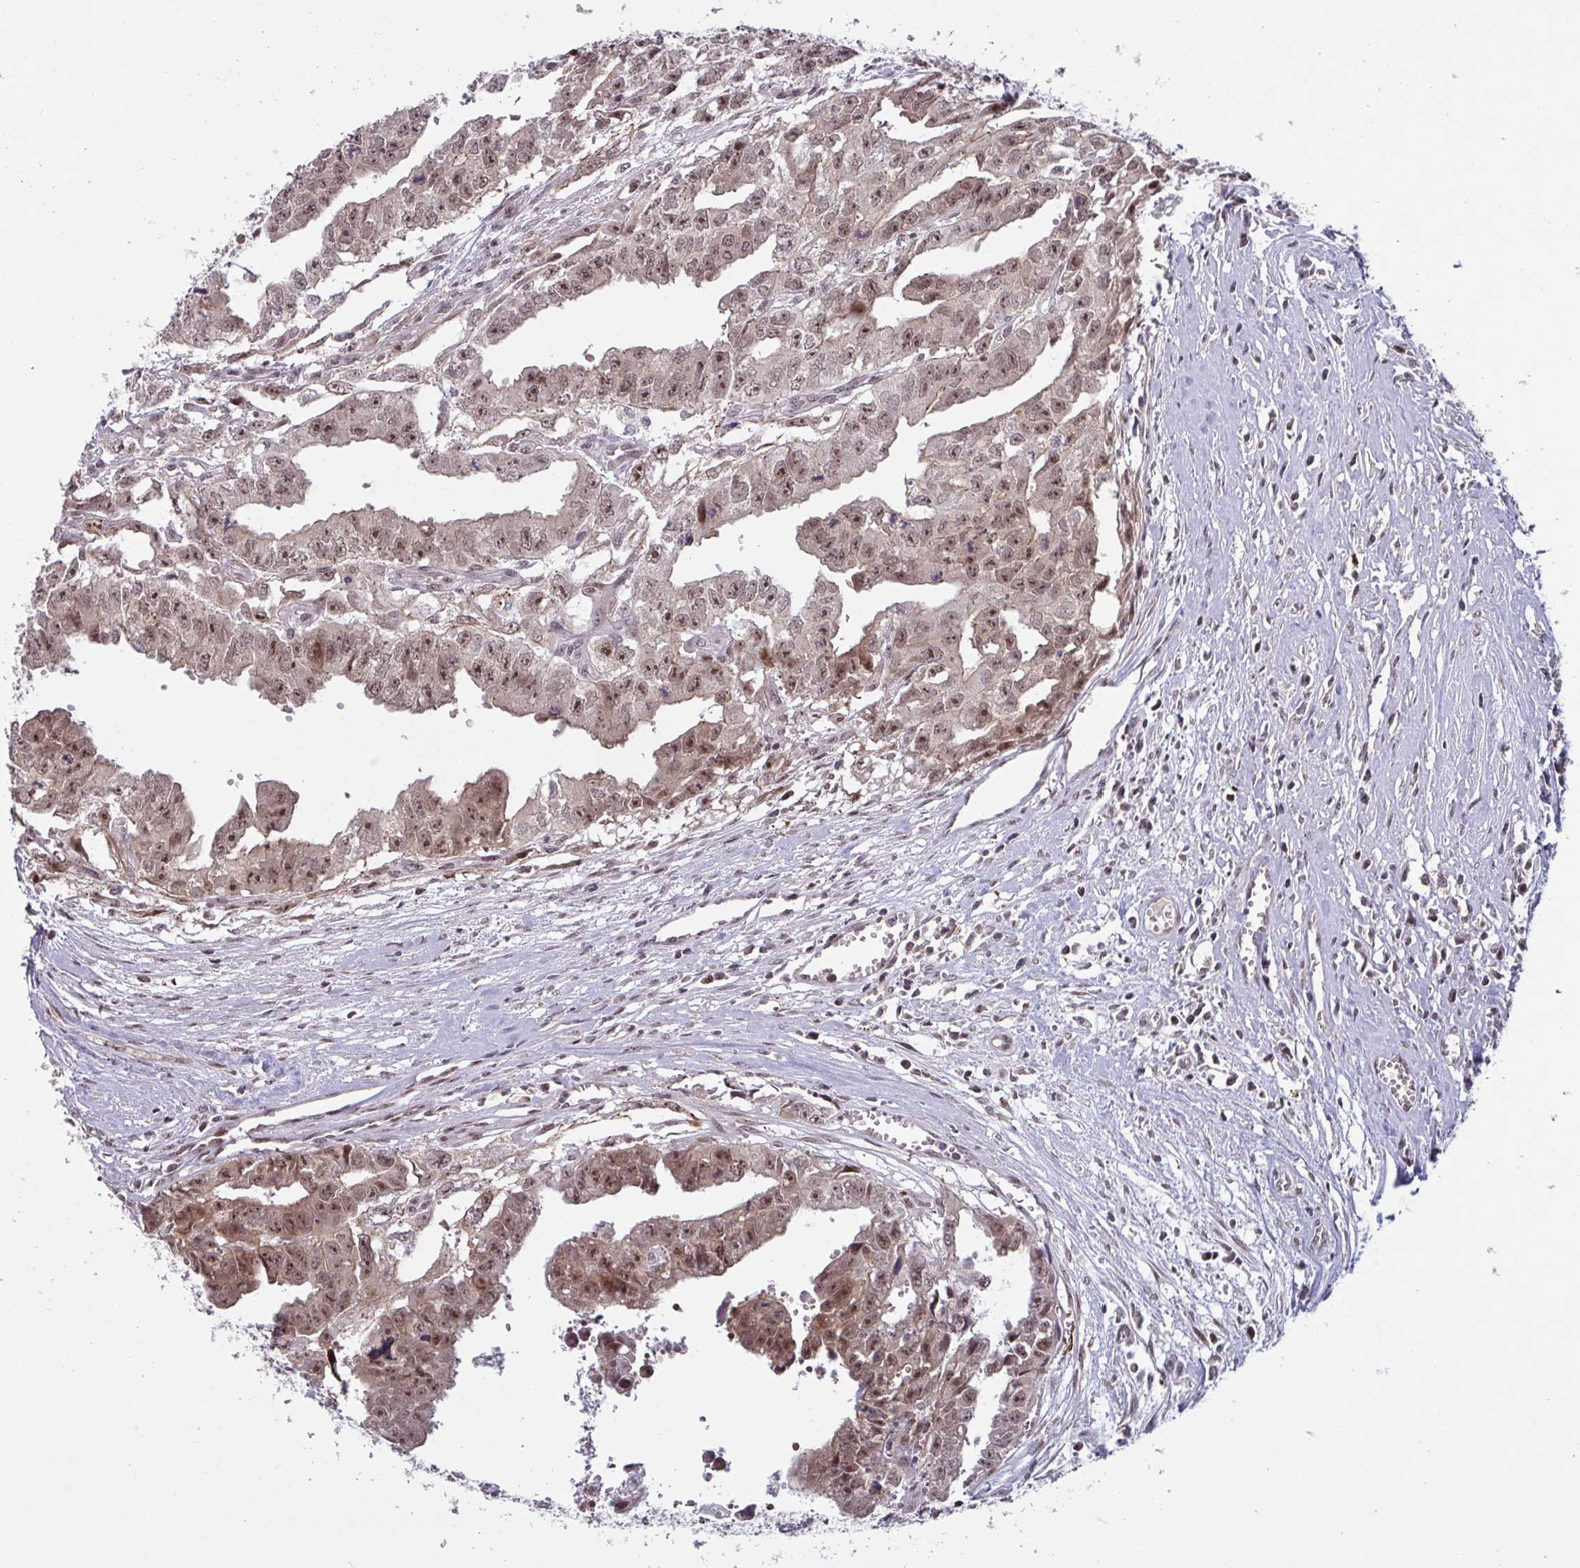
{"staining": {"intensity": "moderate", "quantity": ">75%", "location": "cytoplasmic/membranous,nuclear"}, "tissue": "testis cancer", "cell_type": "Tumor cells", "image_type": "cancer", "snomed": [{"axis": "morphology", "description": "Carcinoma, Embryonal, NOS"}, {"axis": "morphology", "description": "Teratoma, malignant, NOS"}, {"axis": "topography", "description": "Testis"}], "caption": "Testis malignant teratoma stained with DAB immunohistochemistry (IHC) exhibits medium levels of moderate cytoplasmic/membranous and nuclear staining in approximately >75% of tumor cells. (Stains: DAB (3,3'-diaminobenzidine) in brown, nuclei in blue, Microscopy: brightfield microscopy at high magnification).", "gene": "NLRP13", "patient": {"sex": "male", "age": 24}}